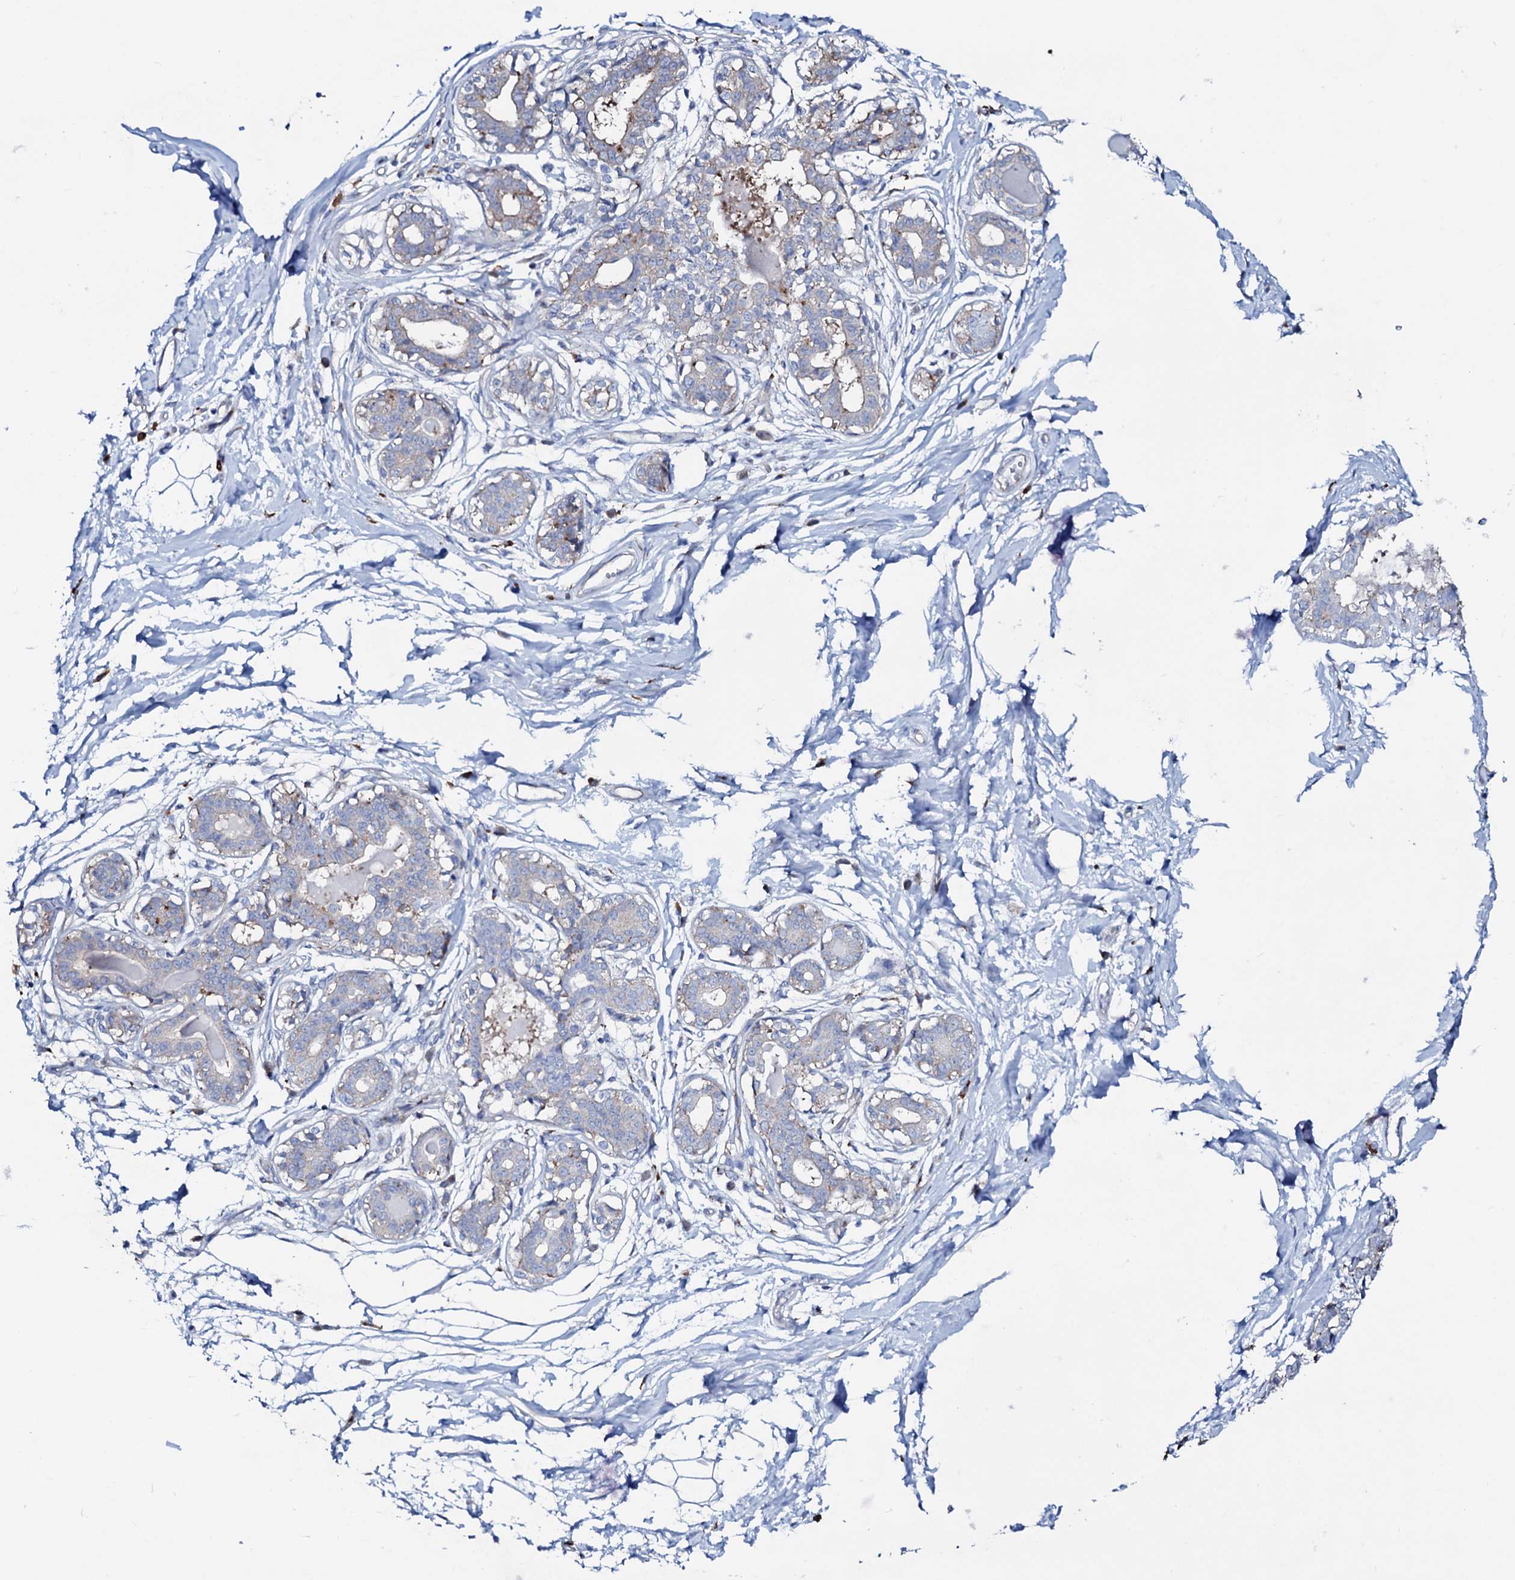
{"staining": {"intensity": "negative", "quantity": "none", "location": "none"}, "tissue": "breast", "cell_type": "Adipocytes", "image_type": "normal", "snomed": [{"axis": "morphology", "description": "Normal tissue, NOS"}, {"axis": "topography", "description": "Breast"}], "caption": "This is an immunohistochemistry (IHC) image of benign breast. There is no expression in adipocytes.", "gene": "P2RX4", "patient": {"sex": "female", "age": 45}}